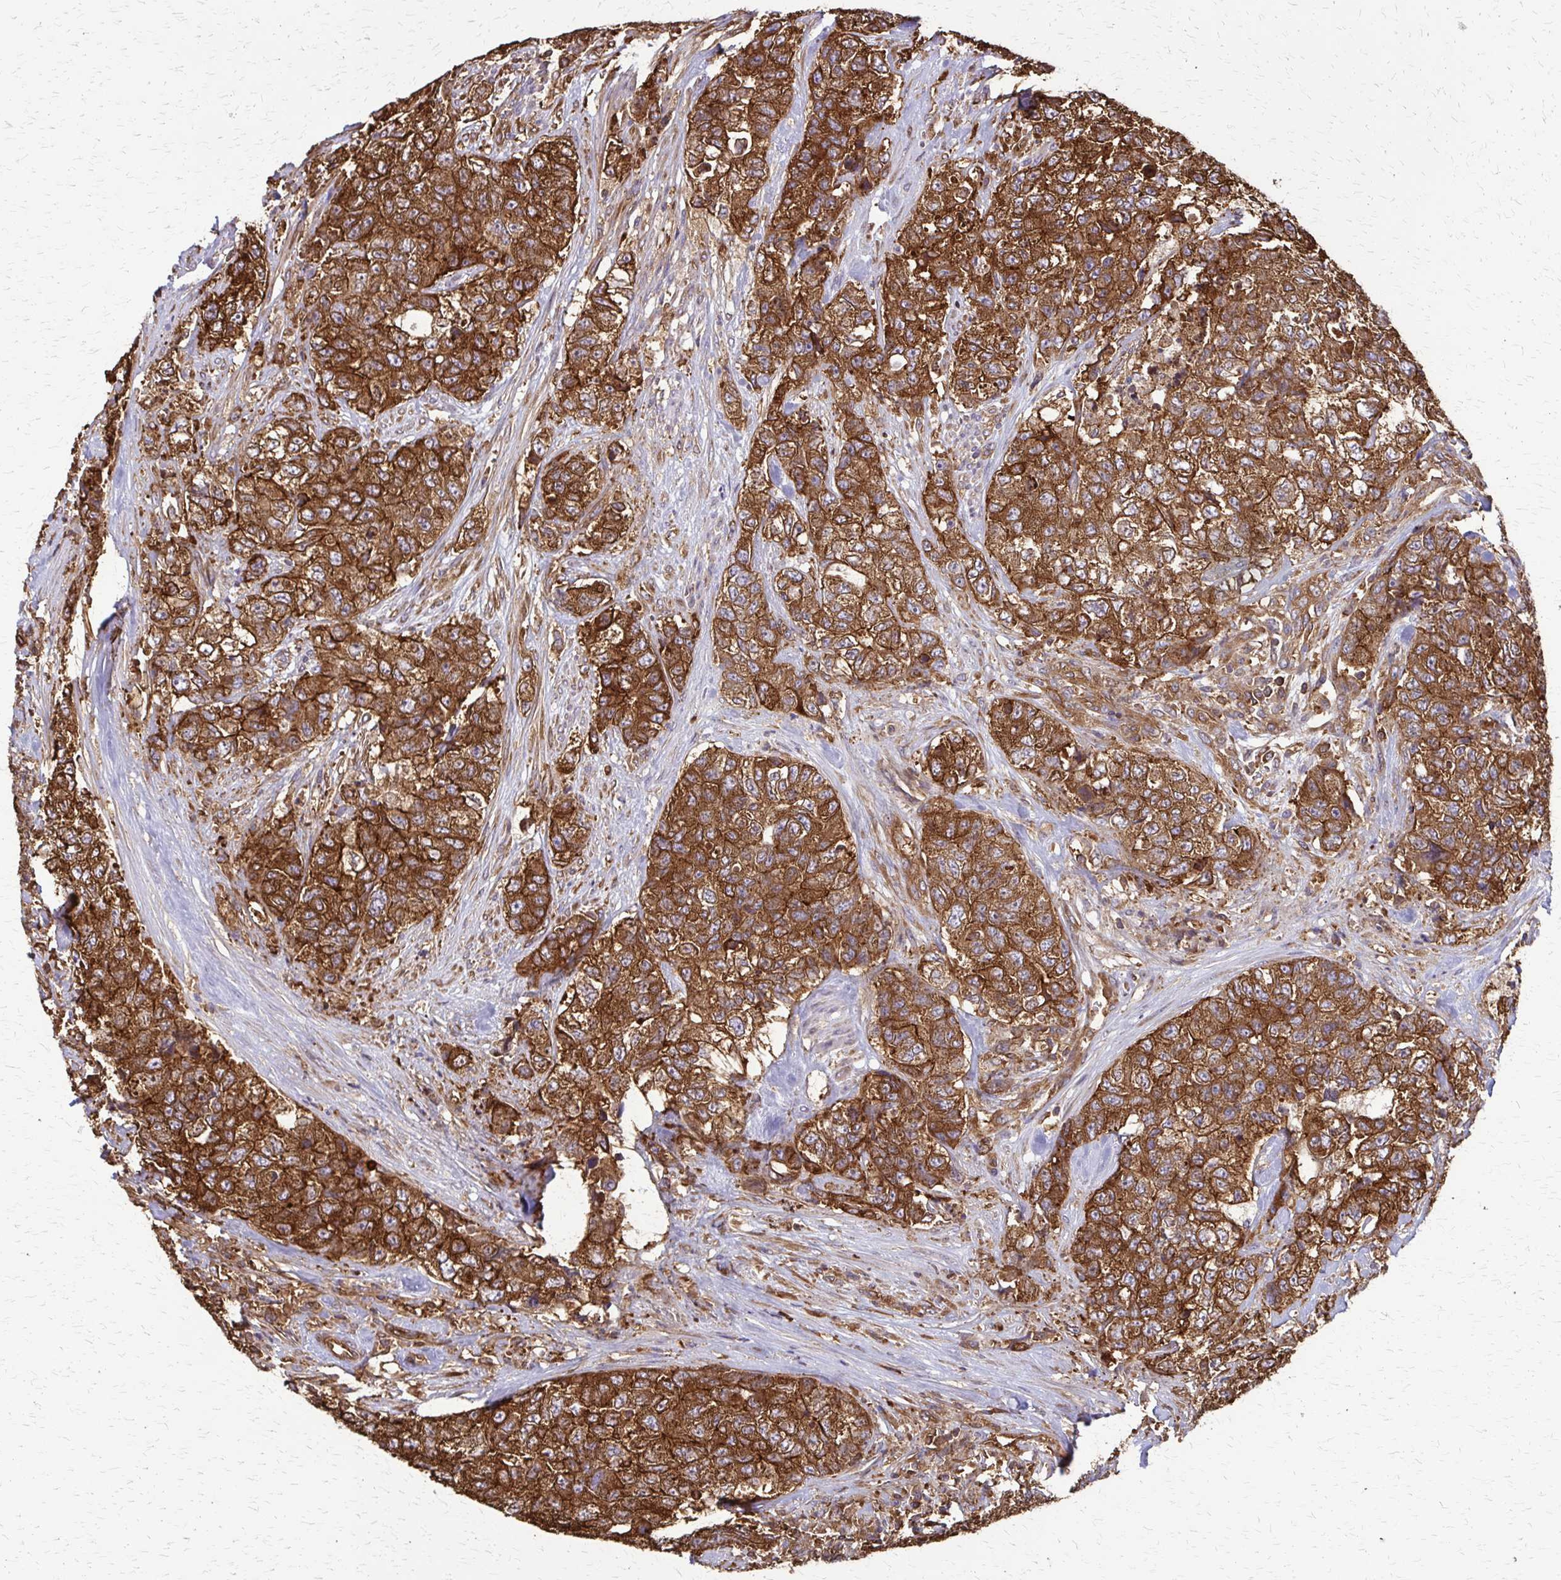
{"staining": {"intensity": "strong", "quantity": ">75%", "location": "cytoplasmic/membranous"}, "tissue": "urothelial cancer", "cell_type": "Tumor cells", "image_type": "cancer", "snomed": [{"axis": "morphology", "description": "Urothelial carcinoma, High grade"}, {"axis": "topography", "description": "Urinary bladder"}], "caption": "Protein staining by immunohistochemistry reveals strong cytoplasmic/membranous expression in approximately >75% of tumor cells in urothelial carcinoma (high-grade). Nuclei are stained in blue.", "gene": "EEF2", "patient": {"sex": "female", "age": 78}}